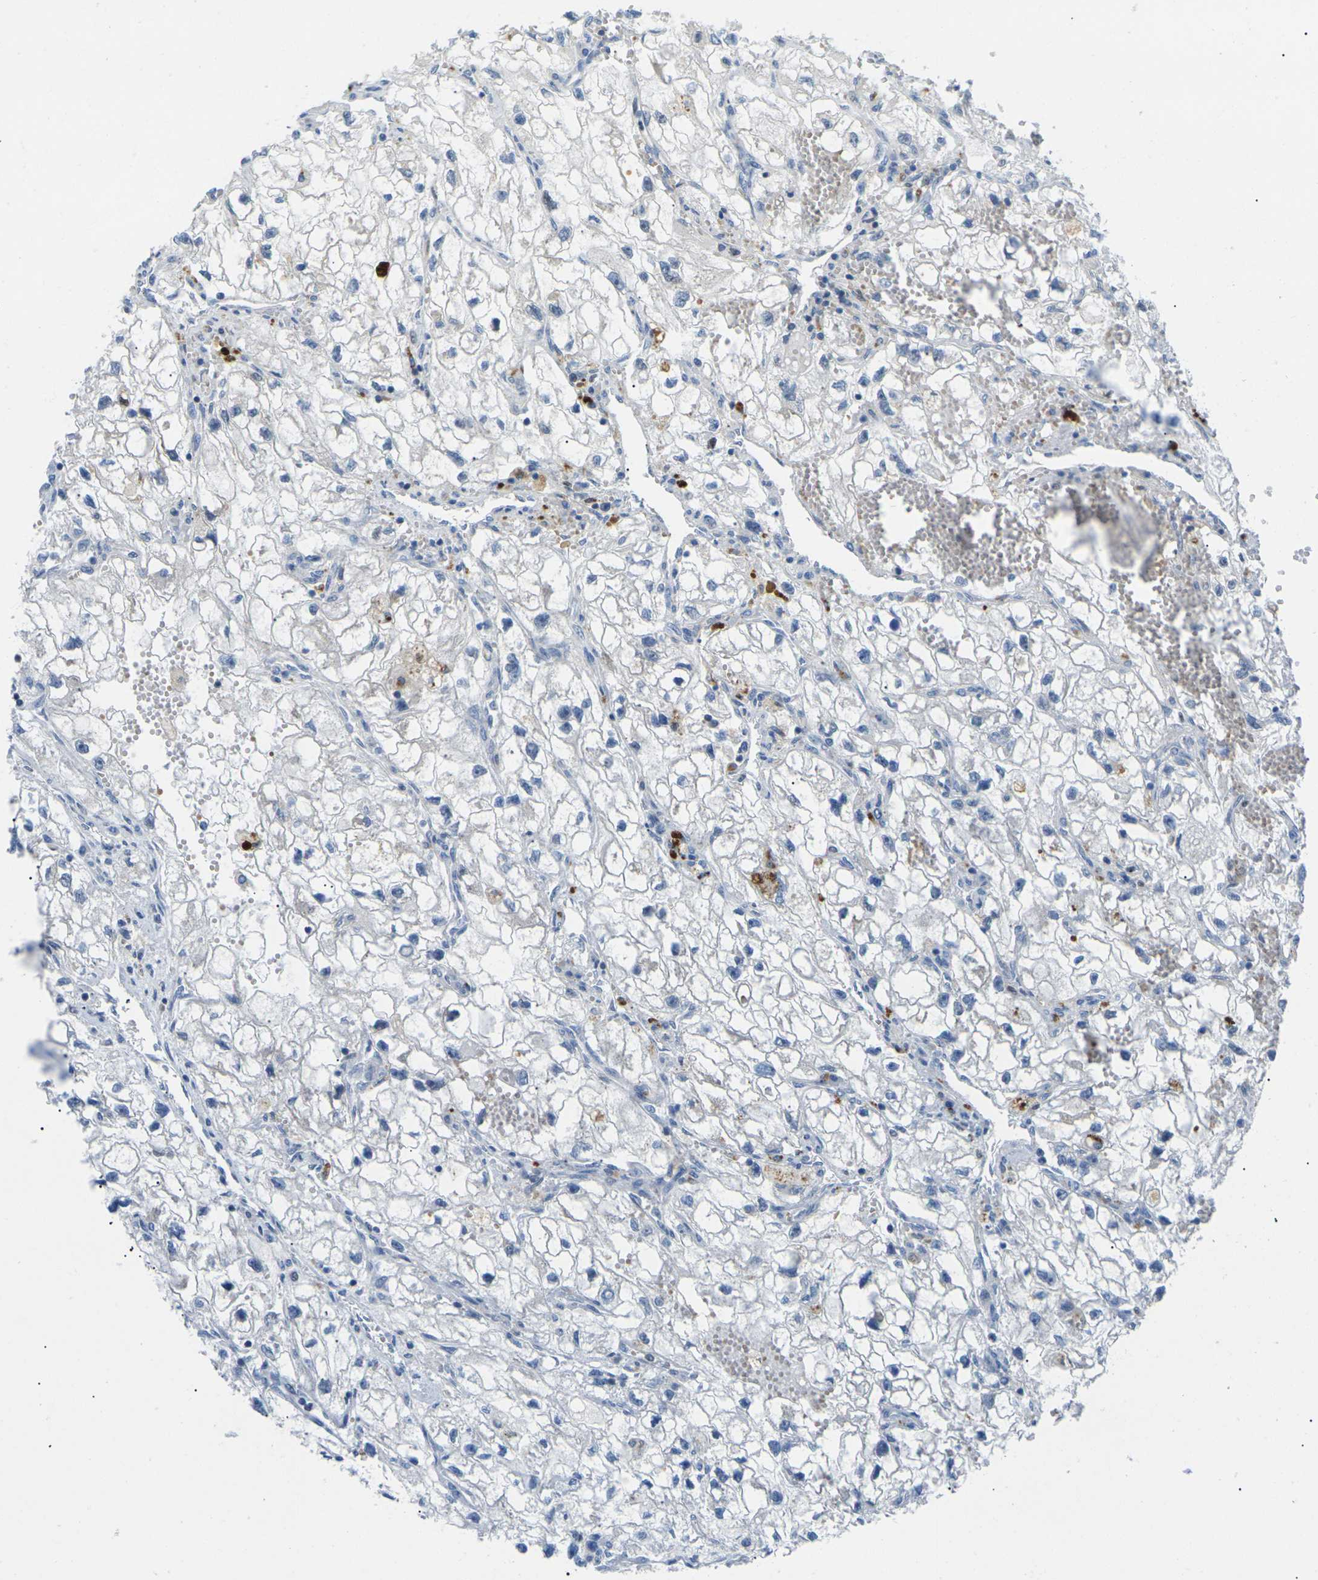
{"staining": {"intensity": "negative", "quantity": "none", "location": "none"}, "tissue": "renal cancer", "cell_type": "Tumor cells", "image_type": "cancer", "snomed": [{"axis": "morphology", "description": "Adenocarcinoma, NOS"}, {"axis": "topography", "description": "Kidney"}], "caption": "The image displays no staining of tumor cells in adenocarcinoma (renal).", "gene": "RPS6KA3", "patient": {"sex": "female", "age": 70}}